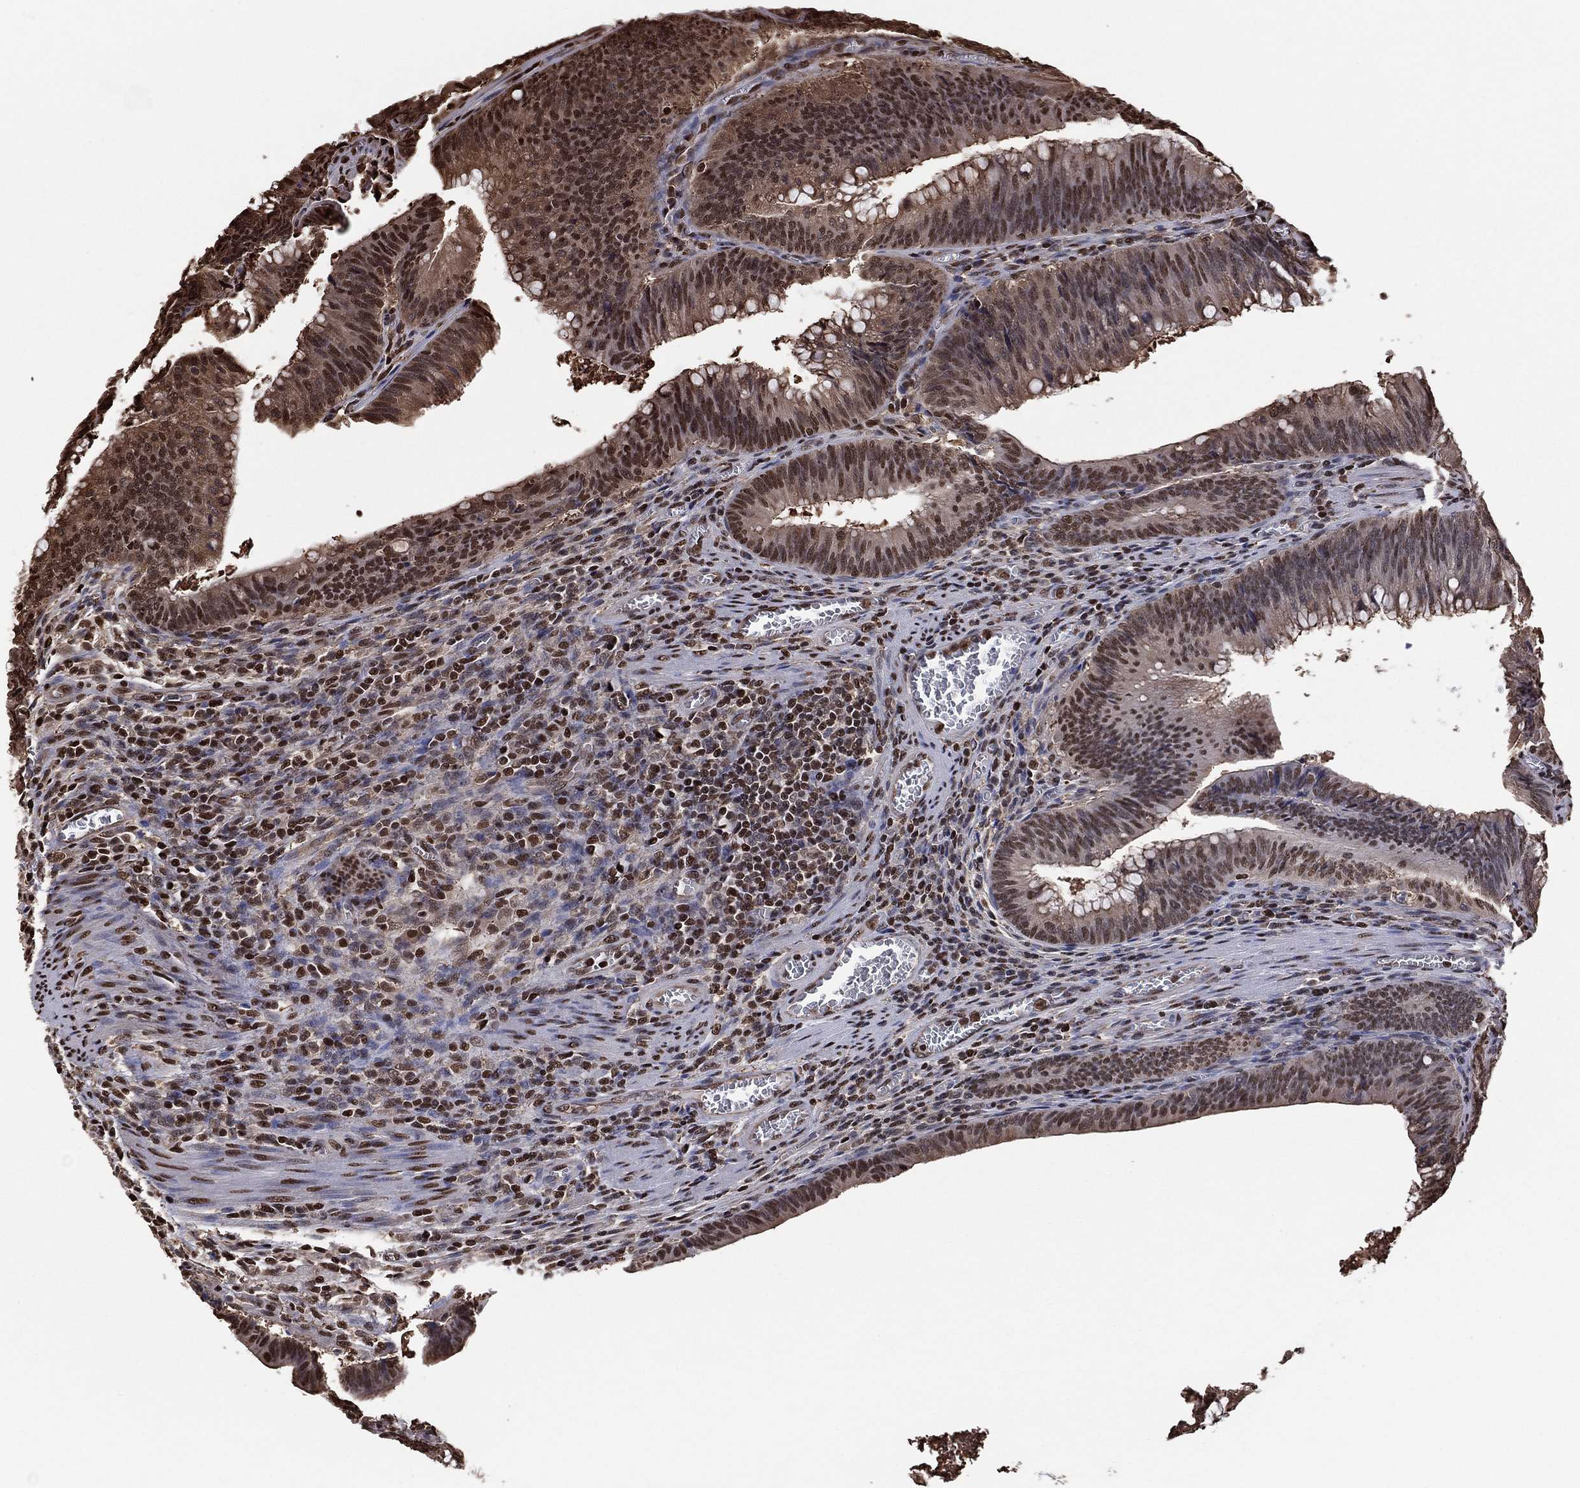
{"staining": {"intensity": "moderate", "quantity": "25%-75%", "location": "cytoplasmic/membranous,nuclear"}, "tissue": "colorectal cancer", "cell_type": "Tumor cells", "image_type": "cancer", "snomed": [{"axis": "morphology", "description": "Adenocarcinoma, NOS"}, {"axis": "topography", "description": "Rectum"}], "caption": "Immunohistochemical staining of human adenocarcinoma (colorectal) reveals moderate cytoplasmic/membranous and nuclear protein positivity in approximately 25%-75% of tumor cells. The protein of interest is shown in brown color, while the nuclei are stained blue.", "gene": "GAPDH", "patient": {"sex": "female", "age": 72}}